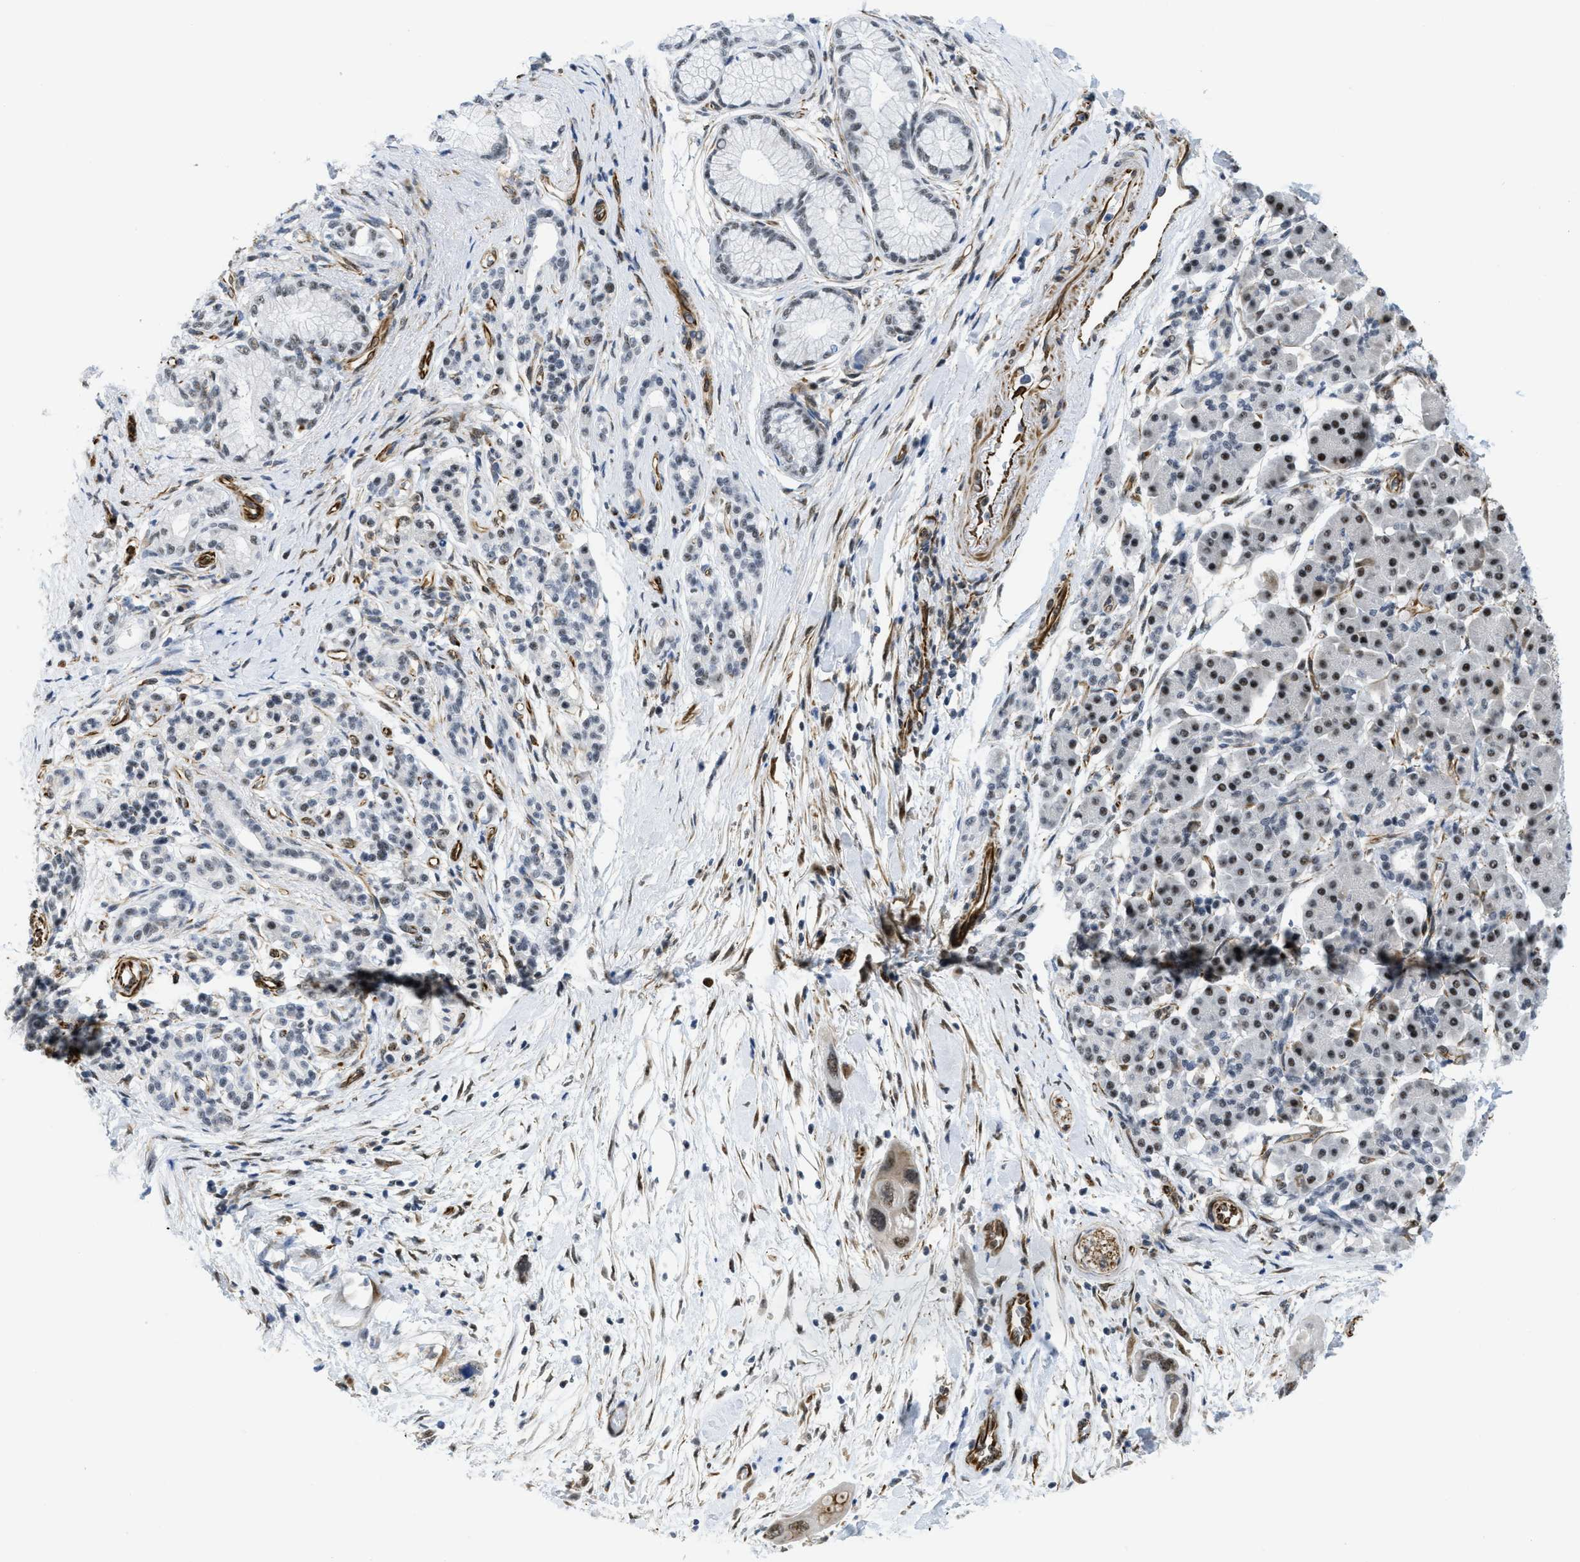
{"staining": {"intensity": "moderate", "quantity": ">75%", "location": "nuclear"}, "tissue": "pancreatic cancer", "cell_type": "Tumor cells", "image_type": "cancer", "snomed": [{"axis": "morphology", "description": "Normal tissue, NOS"}, {"axis": "morphology", "description": "Adenocarcinoma, NOS"}, {"axis": "topography", "description": "Pancreas"}], "caption": "Pancreatic adenocarcinoma stained for a protein demonstrates moderate nuclear positivity in tumor cells.", "gene": "LRRC8B", "patient": {"sex": "female", "age": 71}}